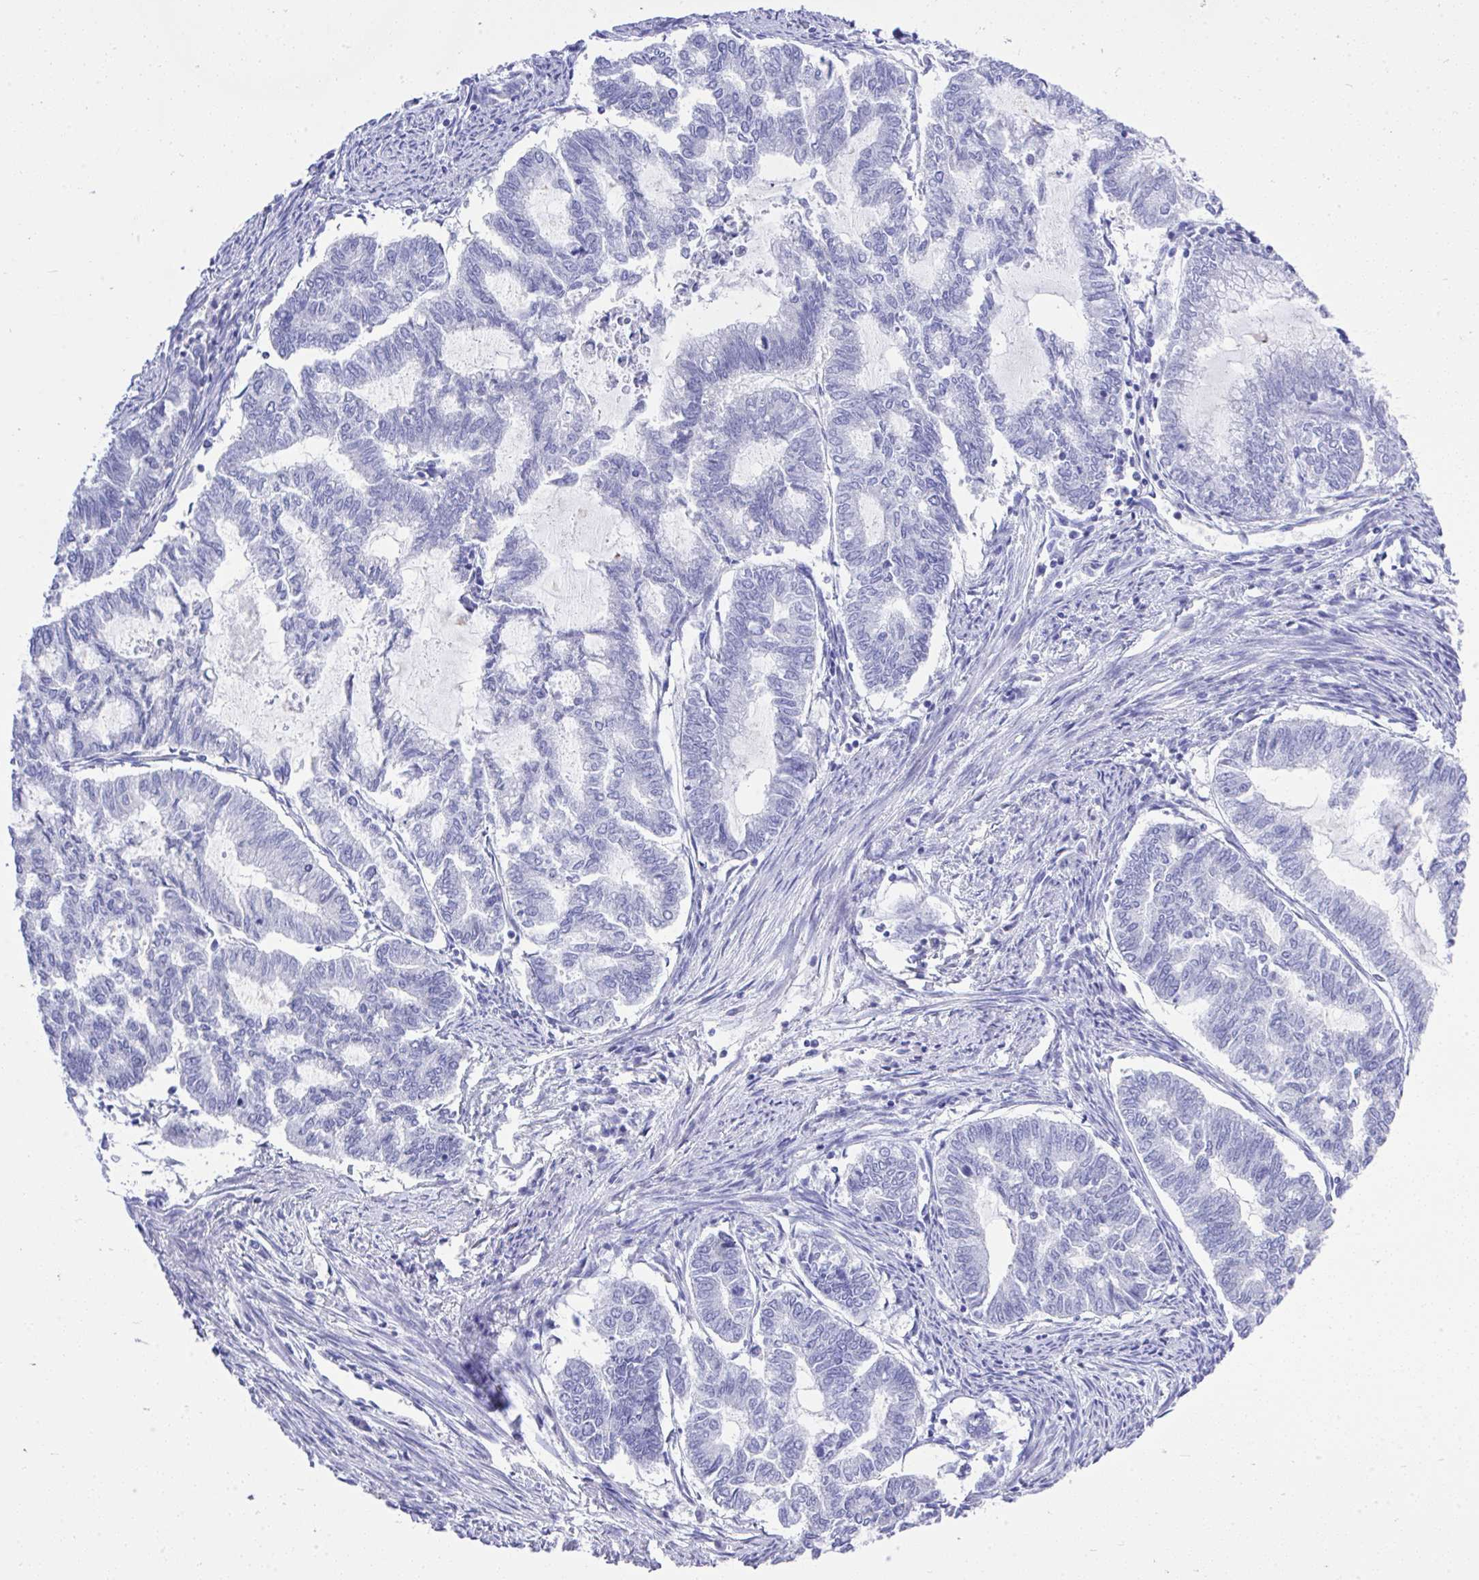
{"staining": {"intensity": "negative", "quantity": "none", "location": "none"}, "tissue": "endometrial cancer", "cell_type": "Tumor cells", "image_type": "cancer", "snomed": [{"axis": "morphology", "description": "Adenocarcinoma, NOS"}, {"axis": "topography", "description": "Endometrium"}], "caption": "High magnification brightfield microscopy of endometrial adenocarcinoma stained with DAB (brown) and counterstained with hematoxylin (blue): tumor cells show no significant positivity. (DAB (3,3'-diaminobenzidine) immunohistochemistry, high magnification).", "gene": "MS4A12", "patient": {"sex": "female", "age": 79}}